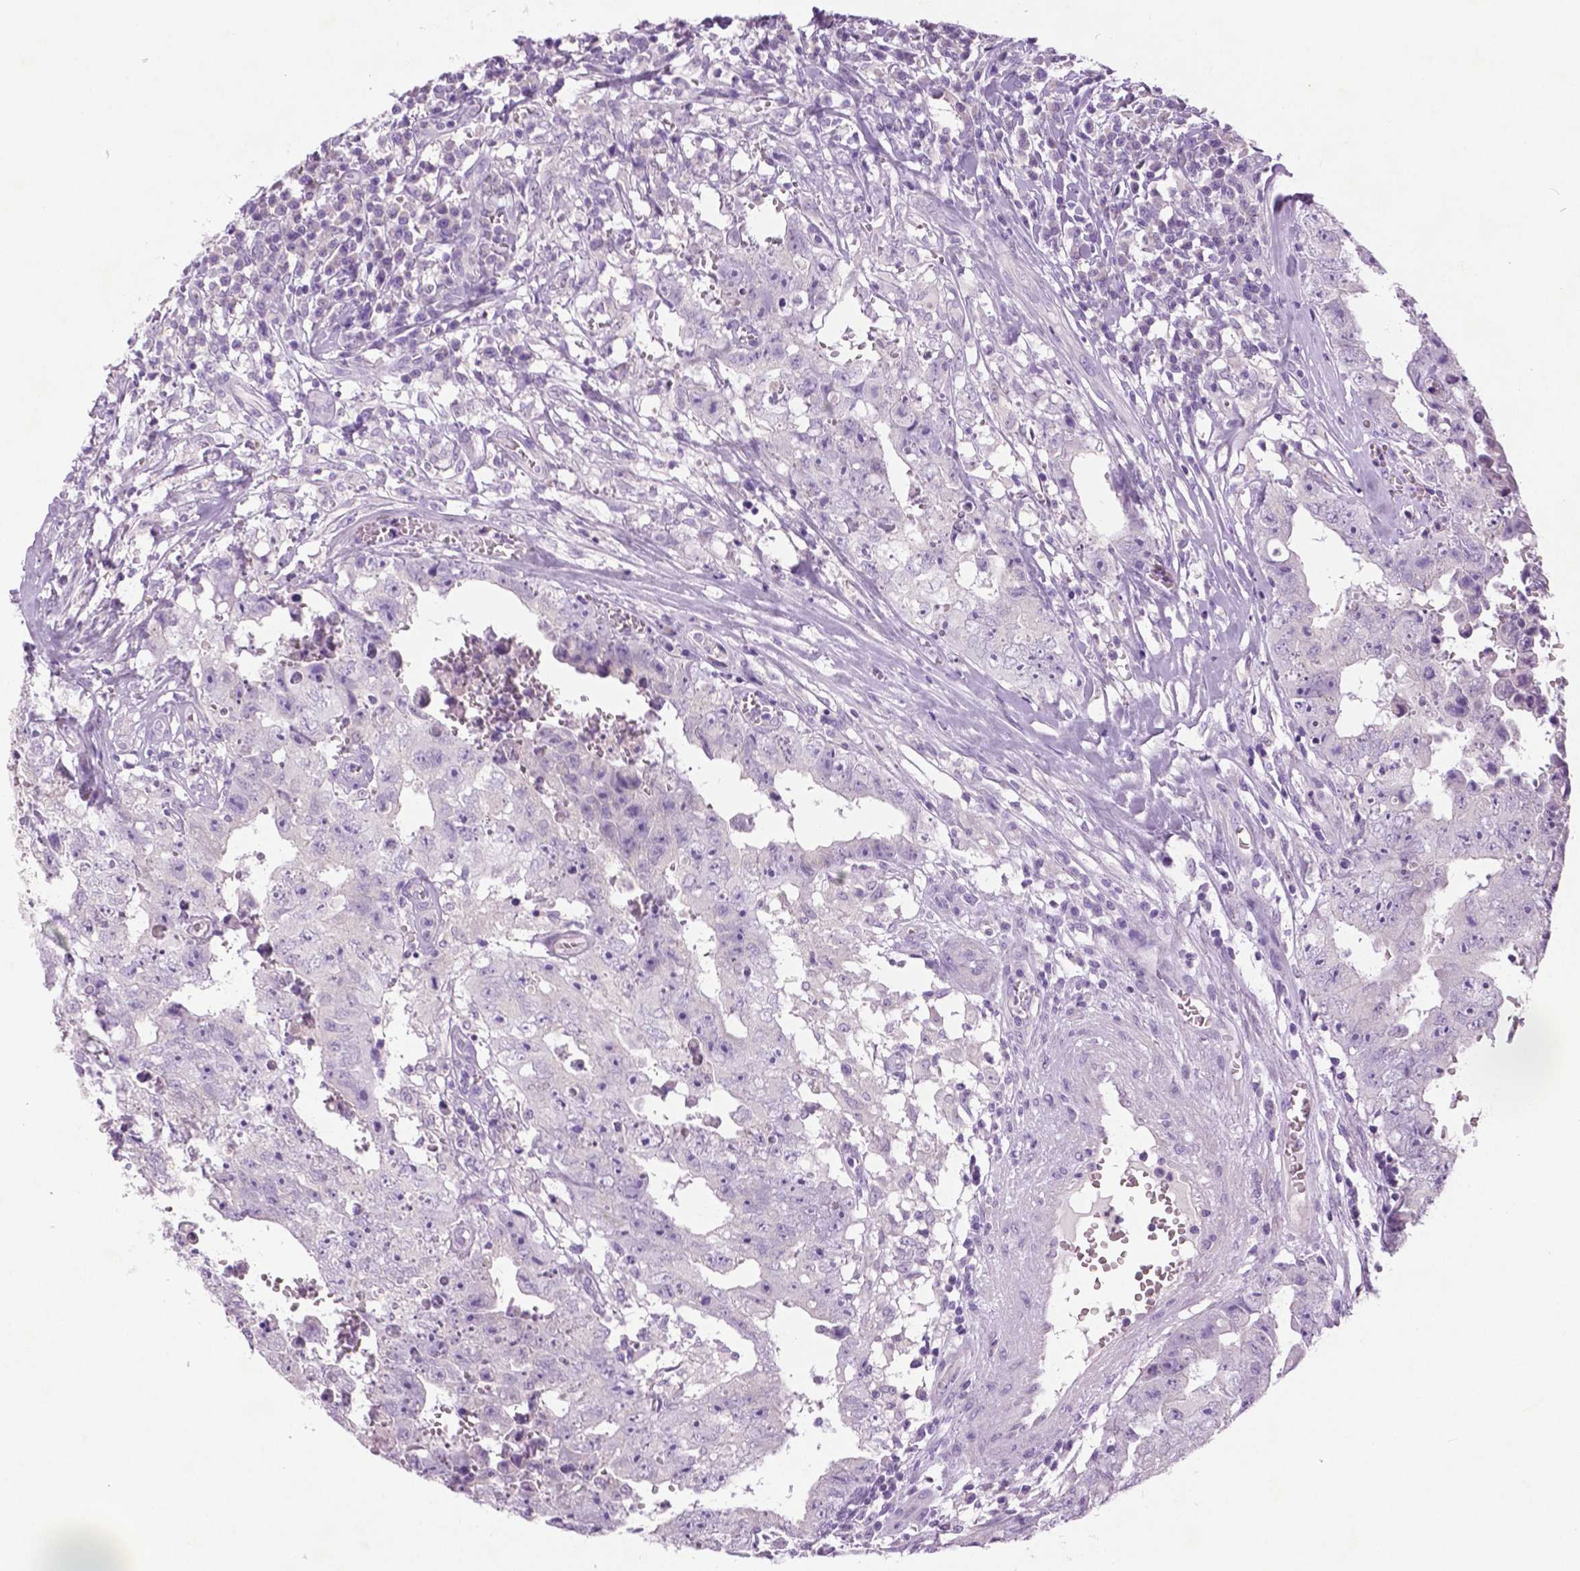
{"staining": {"intensity": "negative", "quantity": "none", "location": "none"}, "tissue": "testis cancer", "cell_type": "Tumor cells", "image_type": "cancer", "snomed": [{"axis": "morphology", "description": "Carcinoma, Embryonal, NOS"}, {"axis": "topography", "description": "Testis"}], "caption": "A photomicrograph of human testis embryonal carcinoma is negative for staining in tumor cells. (DAB immunohistochemistry (IHC), high magnification).", "gene": "DNAH12", "patient": {"sex": "male", "age": 36}}